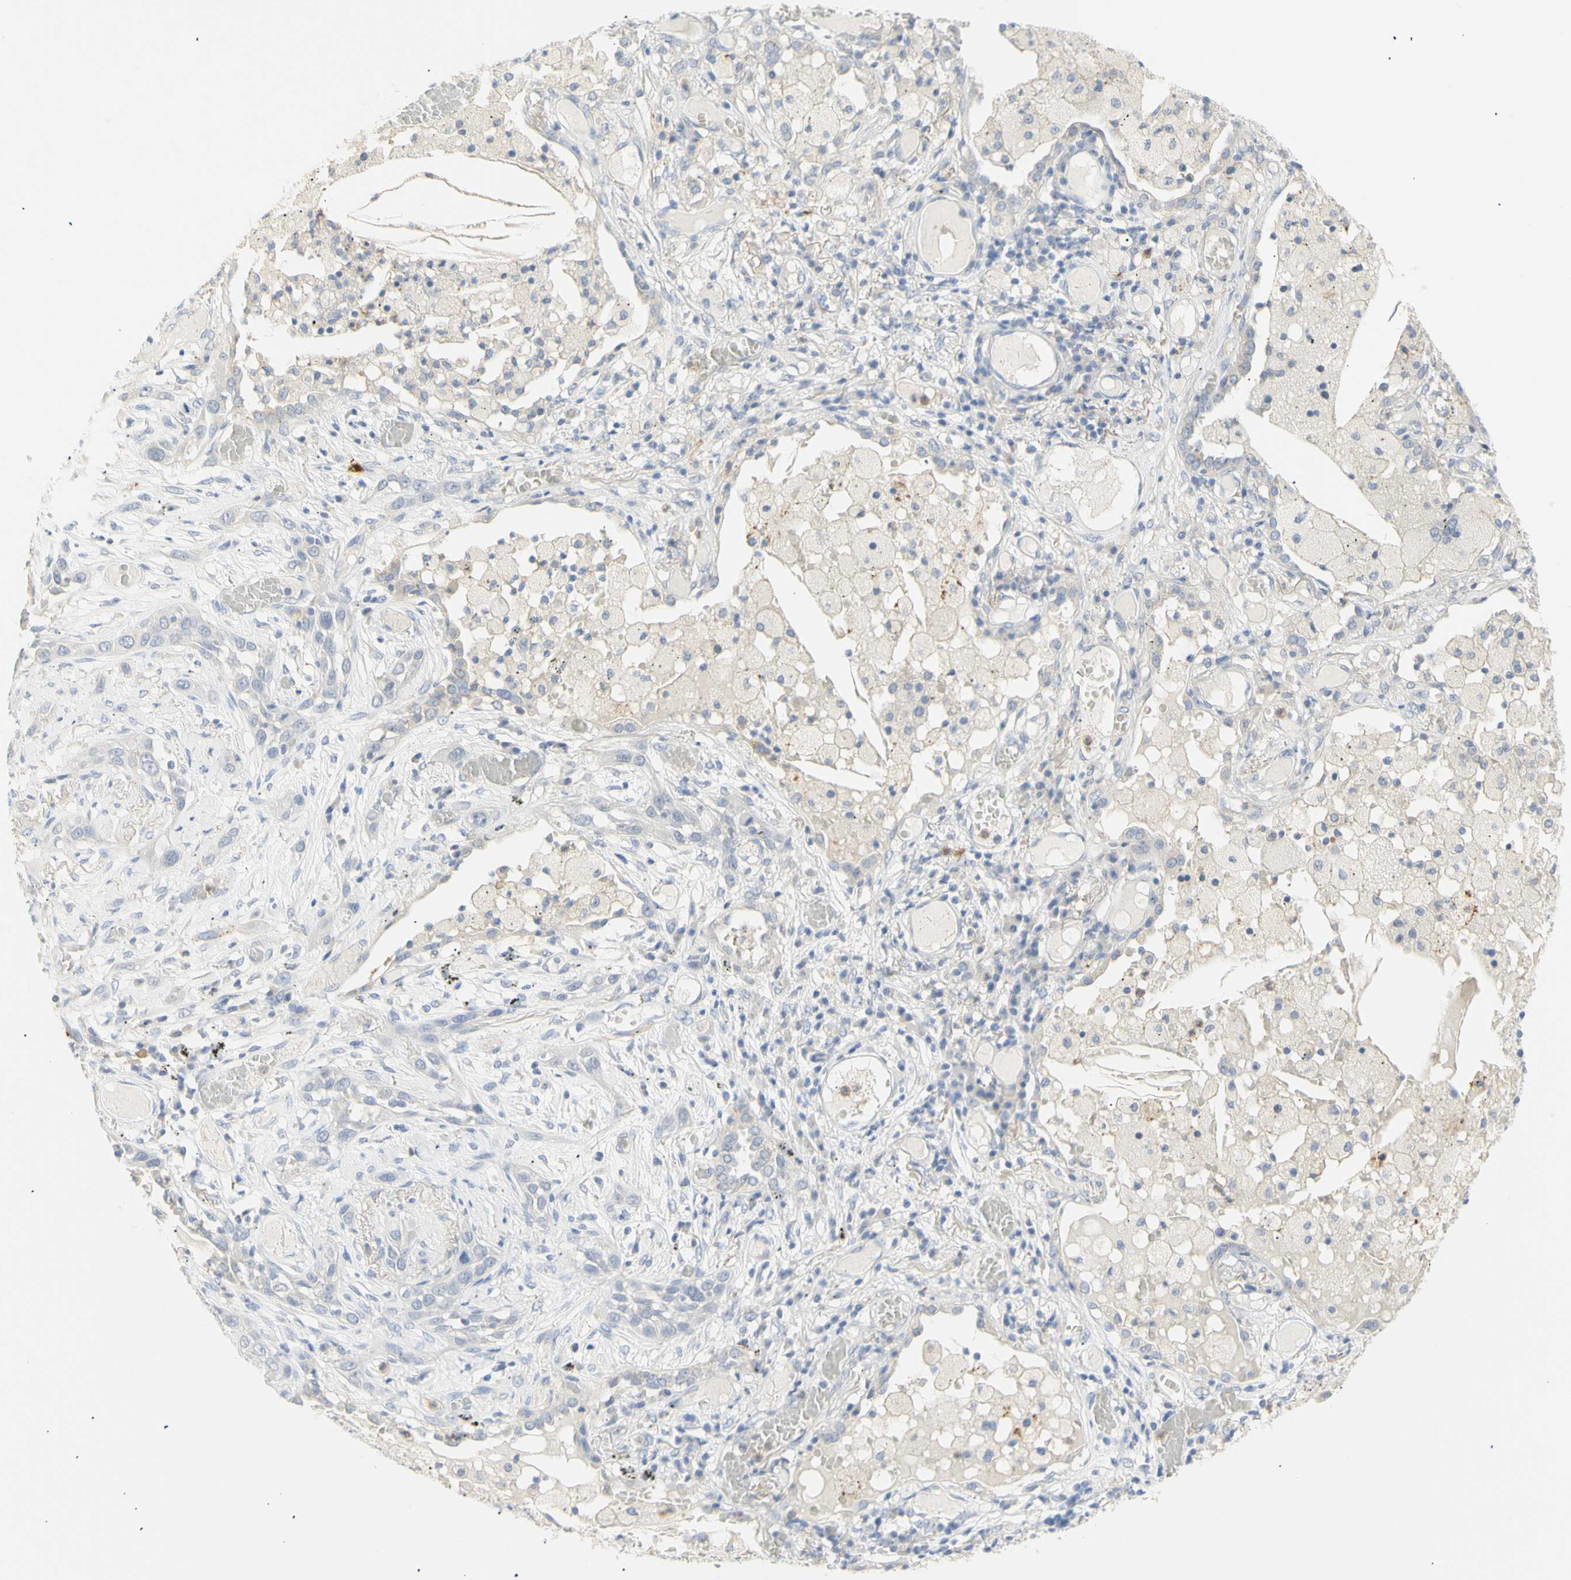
{"staining": {"intensity": "negative", "quantity": "none", "location": "none"}, "tissue": "lung cancer", "cell_type": "Tumor cells", "image_type": "cancer", "snomed": [{"axis": "morphology", "description": "Squamous cell carcinoma, NOS"}, {"axis": "topography", "description": "Lung"}], "caption": "Human lung cancer (squamous cell carcinoma) stained for a protein using immunohistochemistry shows no expression in tumor cells.", "gene": "B4GALNT3", "patient": {"sex": "male", "age": 71}}